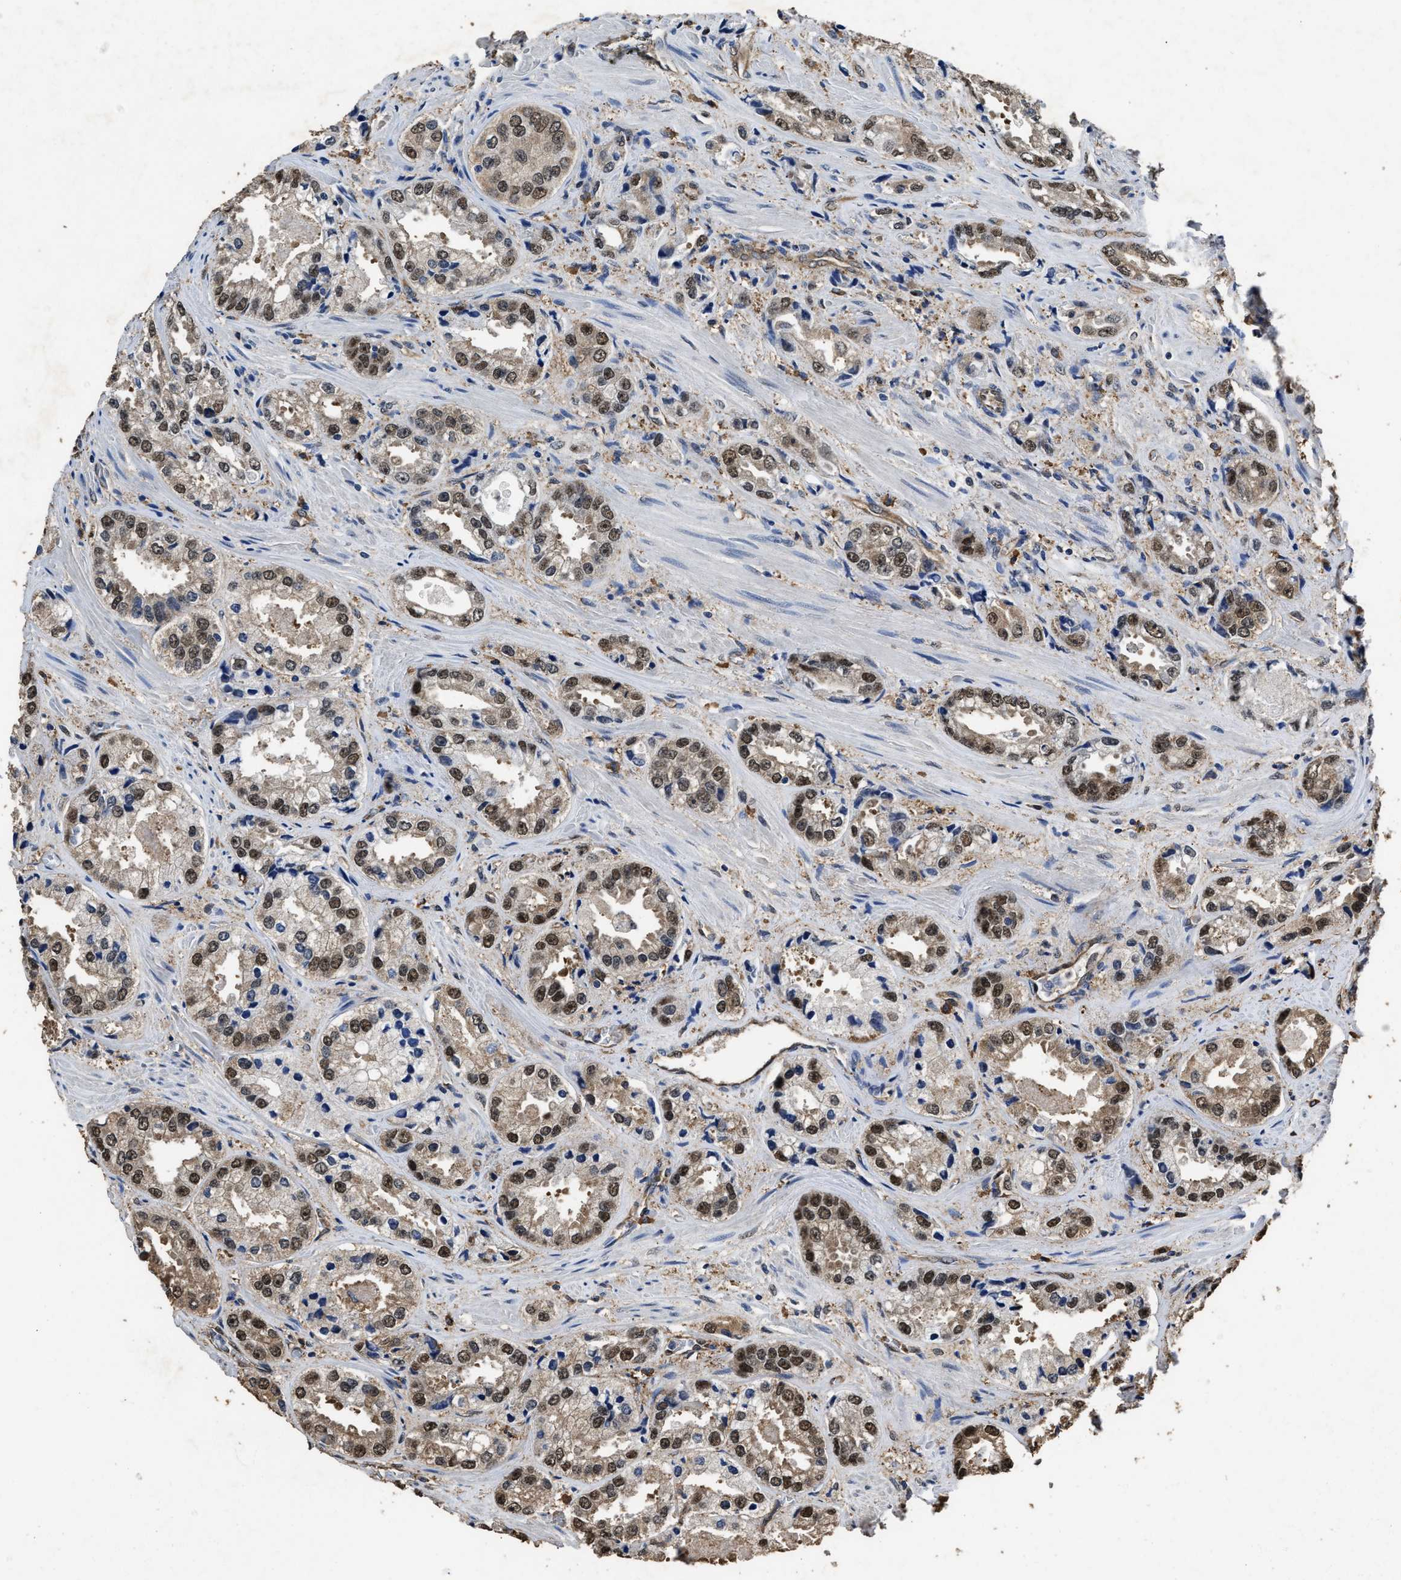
{"staining": {"intensity": "moderate", "quantity": ">75%", "location": "cytoplasmic/membranous,nuclear"}, "tissue": "prostate cancer", "cell_type": "Tumor cells", "image_type": "cancer", "snomed": [{"axis": "morphology", "description": "Adenocarcinoma, High grade"}, {"axis": "topography", "description": "Prostate"}], "caption": "A histopathology image of human high-grade adenocarcinoma (prostate) stained for a protein exhibits moderate cytoplasmic/membranous and nuclear brown staining in tumor cells. The protein is stained brown, and the nuclei are stained in blue (DAB IHC with brightfield microscopy, high magnification).", "gene": "YWHAE", "patient": {"sex": "male", "age": 61}}